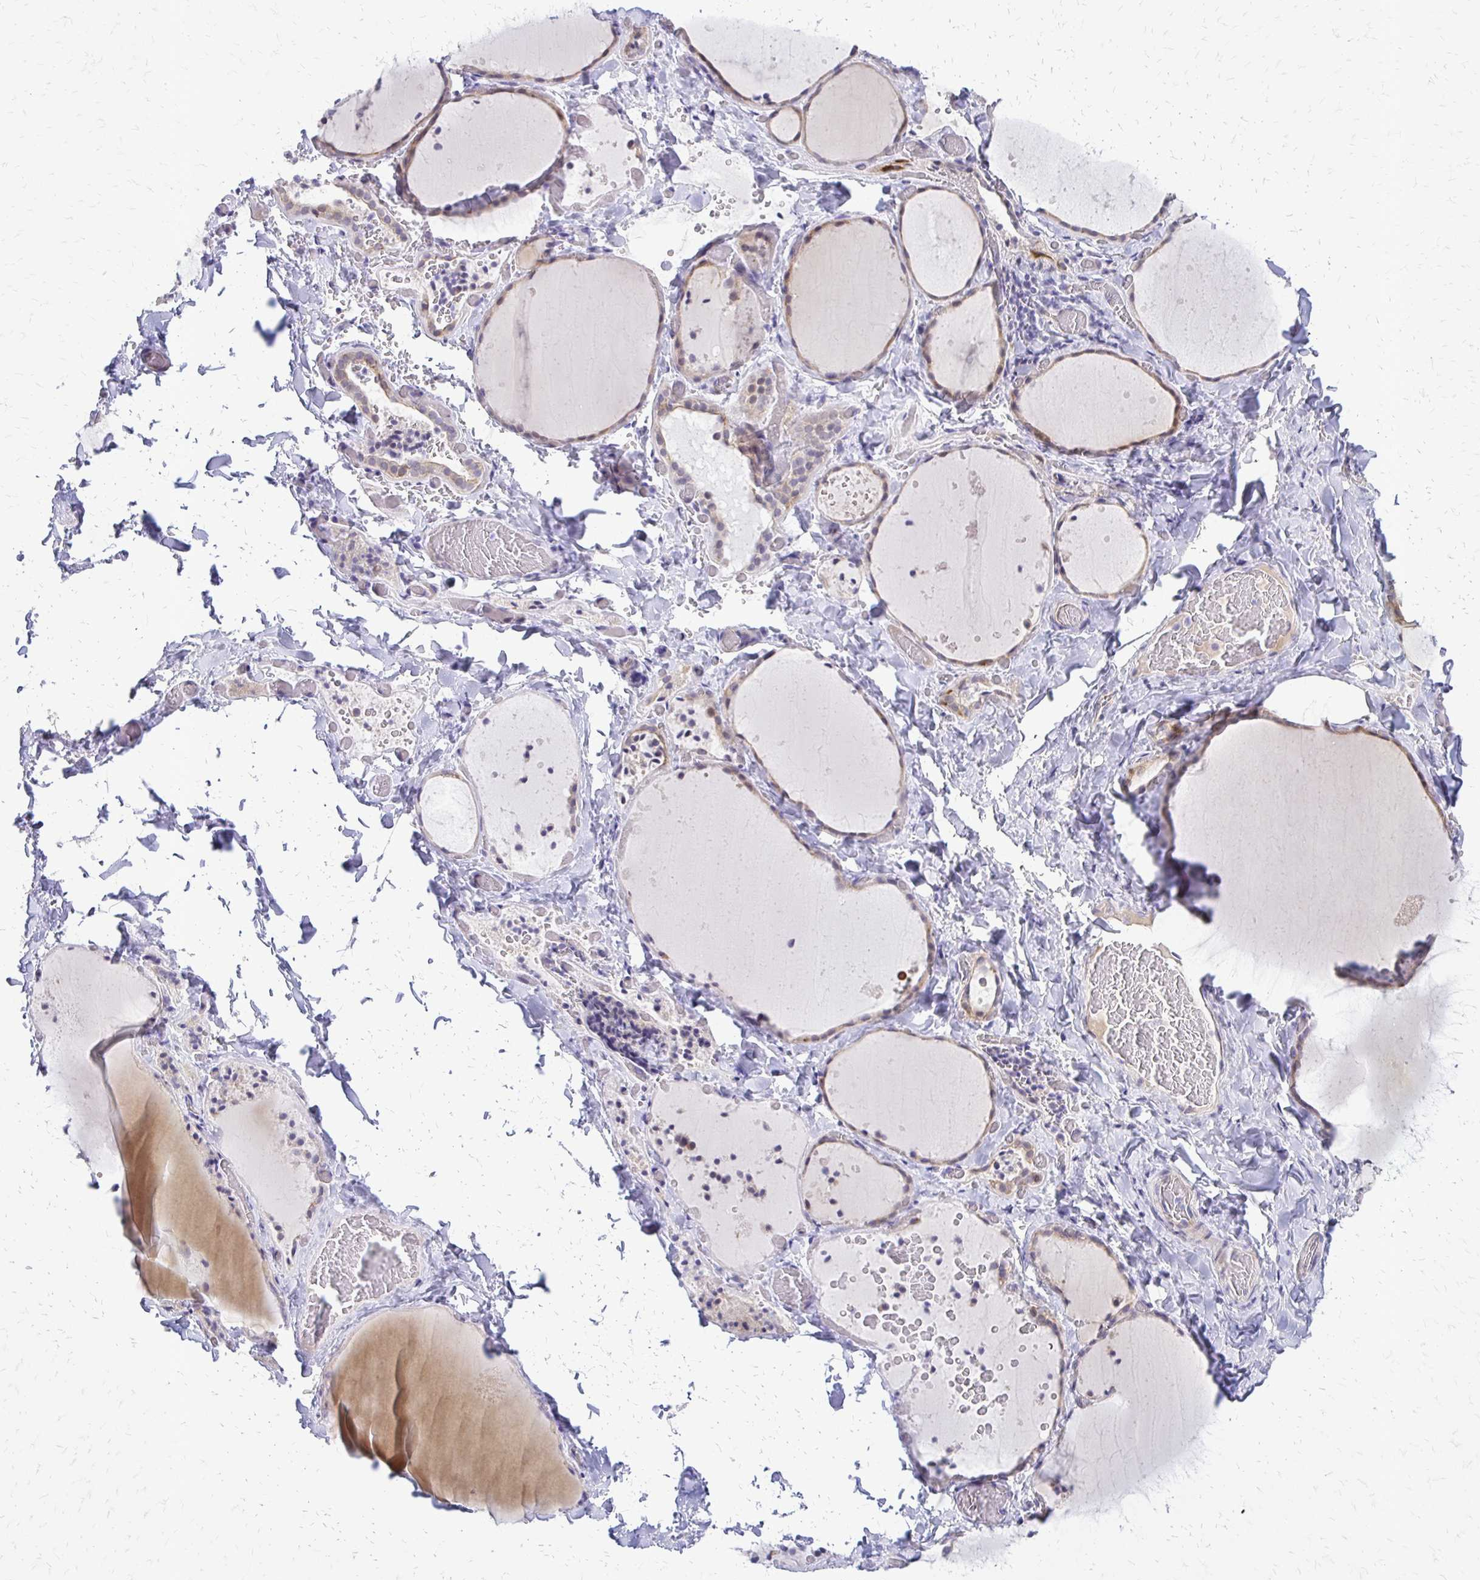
{"staining": {"intensity": "weak", "quantity": "25%-75%", "location": "cytoplasmic/membranous"}, "tissue": "thyroid gland", "cell_type": "Glandular cells", "image_type": "normal", "snomed": [{"axis": "morphology", "description": "Normal tissue, NOS"}, {"axis": "topography", "description": "Thyroid gland"}], "caption": "Weak cytoplasmic/membranous staining for a protein is identified in about 25%-75% of glandular cells of benign thyroid gland using immunohistochemistry.", "gene": "EPYC", "patient": {"sex": "female", "age": 36}}